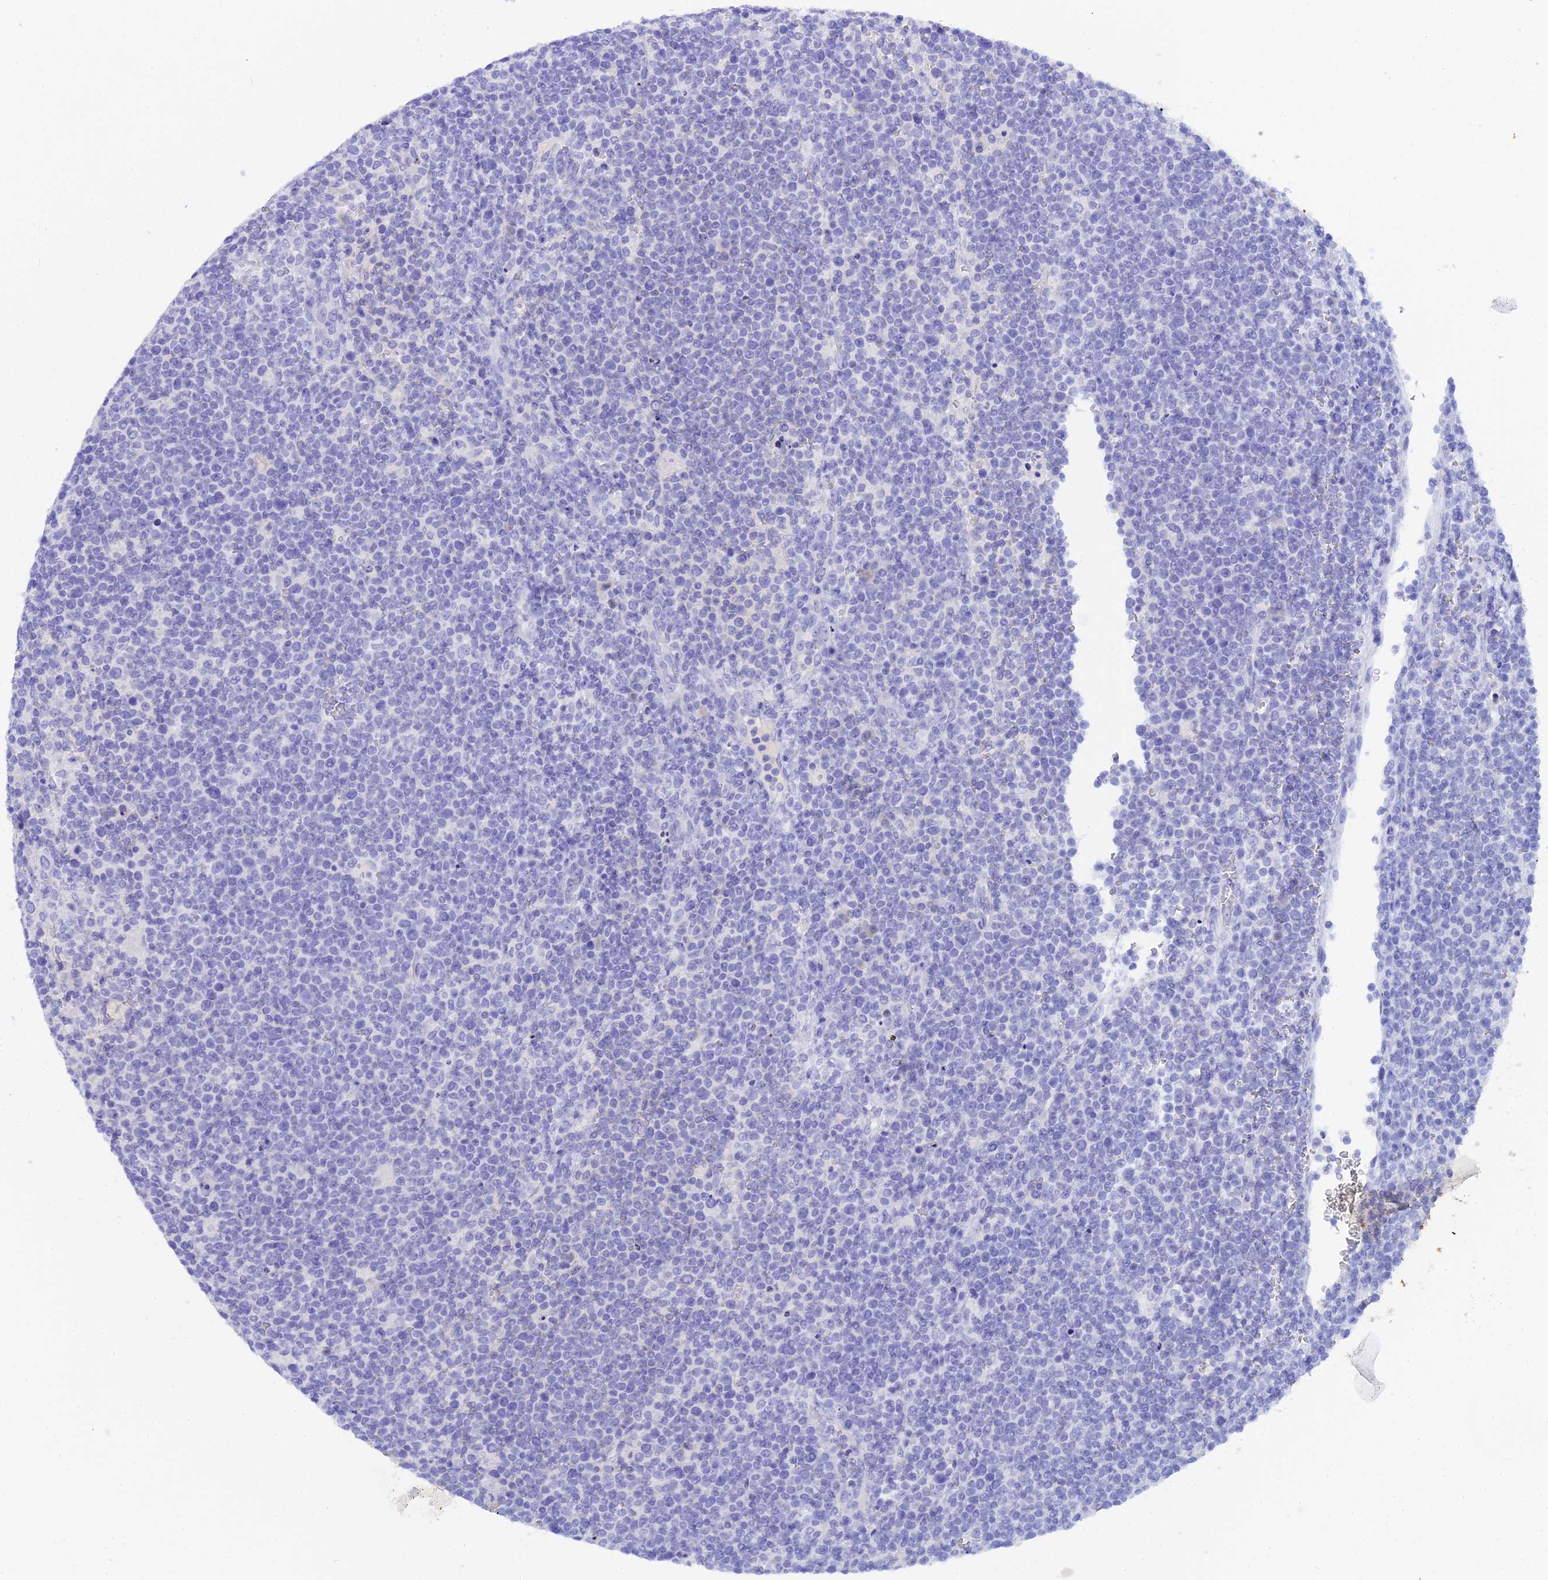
{"staining": {"intensity": "negative", "quantity": "none", "location": "none"}, "tissue": "lymphoma", "cell_type": "Tumor cells", "image_type": "cancer", "snomed": [{"axis": "morphology", "description": "Malignant lymphoma, non-Hodgkin's type, High grade"}, {"axis": "topography", "description": "Lymph node"}], "caption": "High magnification brightfield microscopy of malignant lymphoma, non-Hodgkin's type (high-grade) stained with DAB (3,3'-diaminobenzidine) (brown) and counterstained with hematoxylin (blue): tumor cells show no significant positivity.", "gene": "REG1A", "patient": {"sex": "male", "age": 61}}